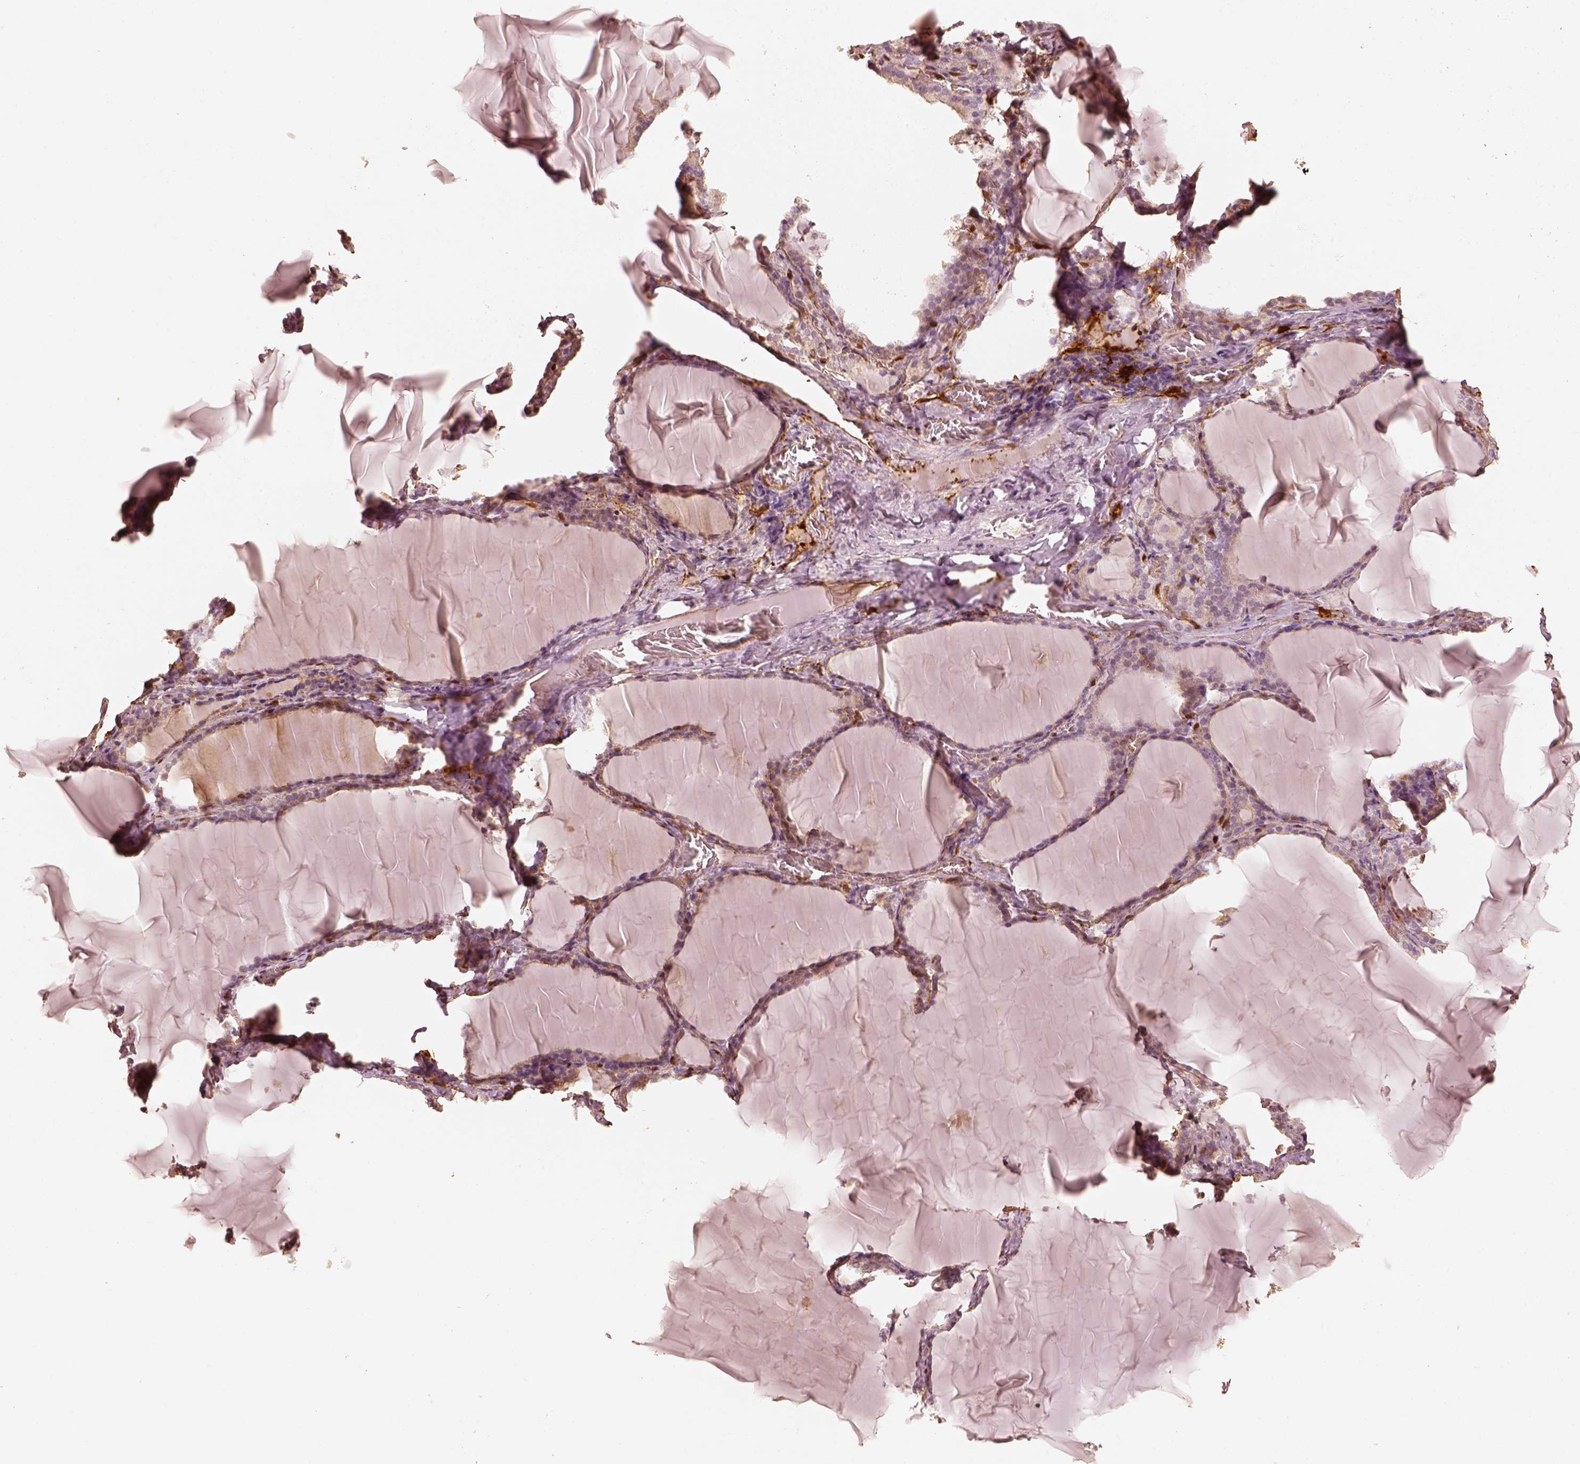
{"staining": {"intensity": "weak", "quantity": "25%-75%", "location": "cytoplasmic/membranous"}, "tissue": "thyroid gland", "cell_type": "Glandular cells", "image_type": "normal", "snomed": [{"axis": "morphology", "description": "Normal tissue, NOS"}, {"axis": "morphology", "description": "Hyperplasia, NOS"}, {"axis": "topography", "description": "Thyroid gland"}], "caption": "This image displays immunohistochemistry (IHC) staining of normal human thyroid gland, with low weak cytoplasmic/membranous expression in approximately 25%-75% of glandular cells.", "gene": "FSCN1", "patient": {"sex": "female", "age": 27}}